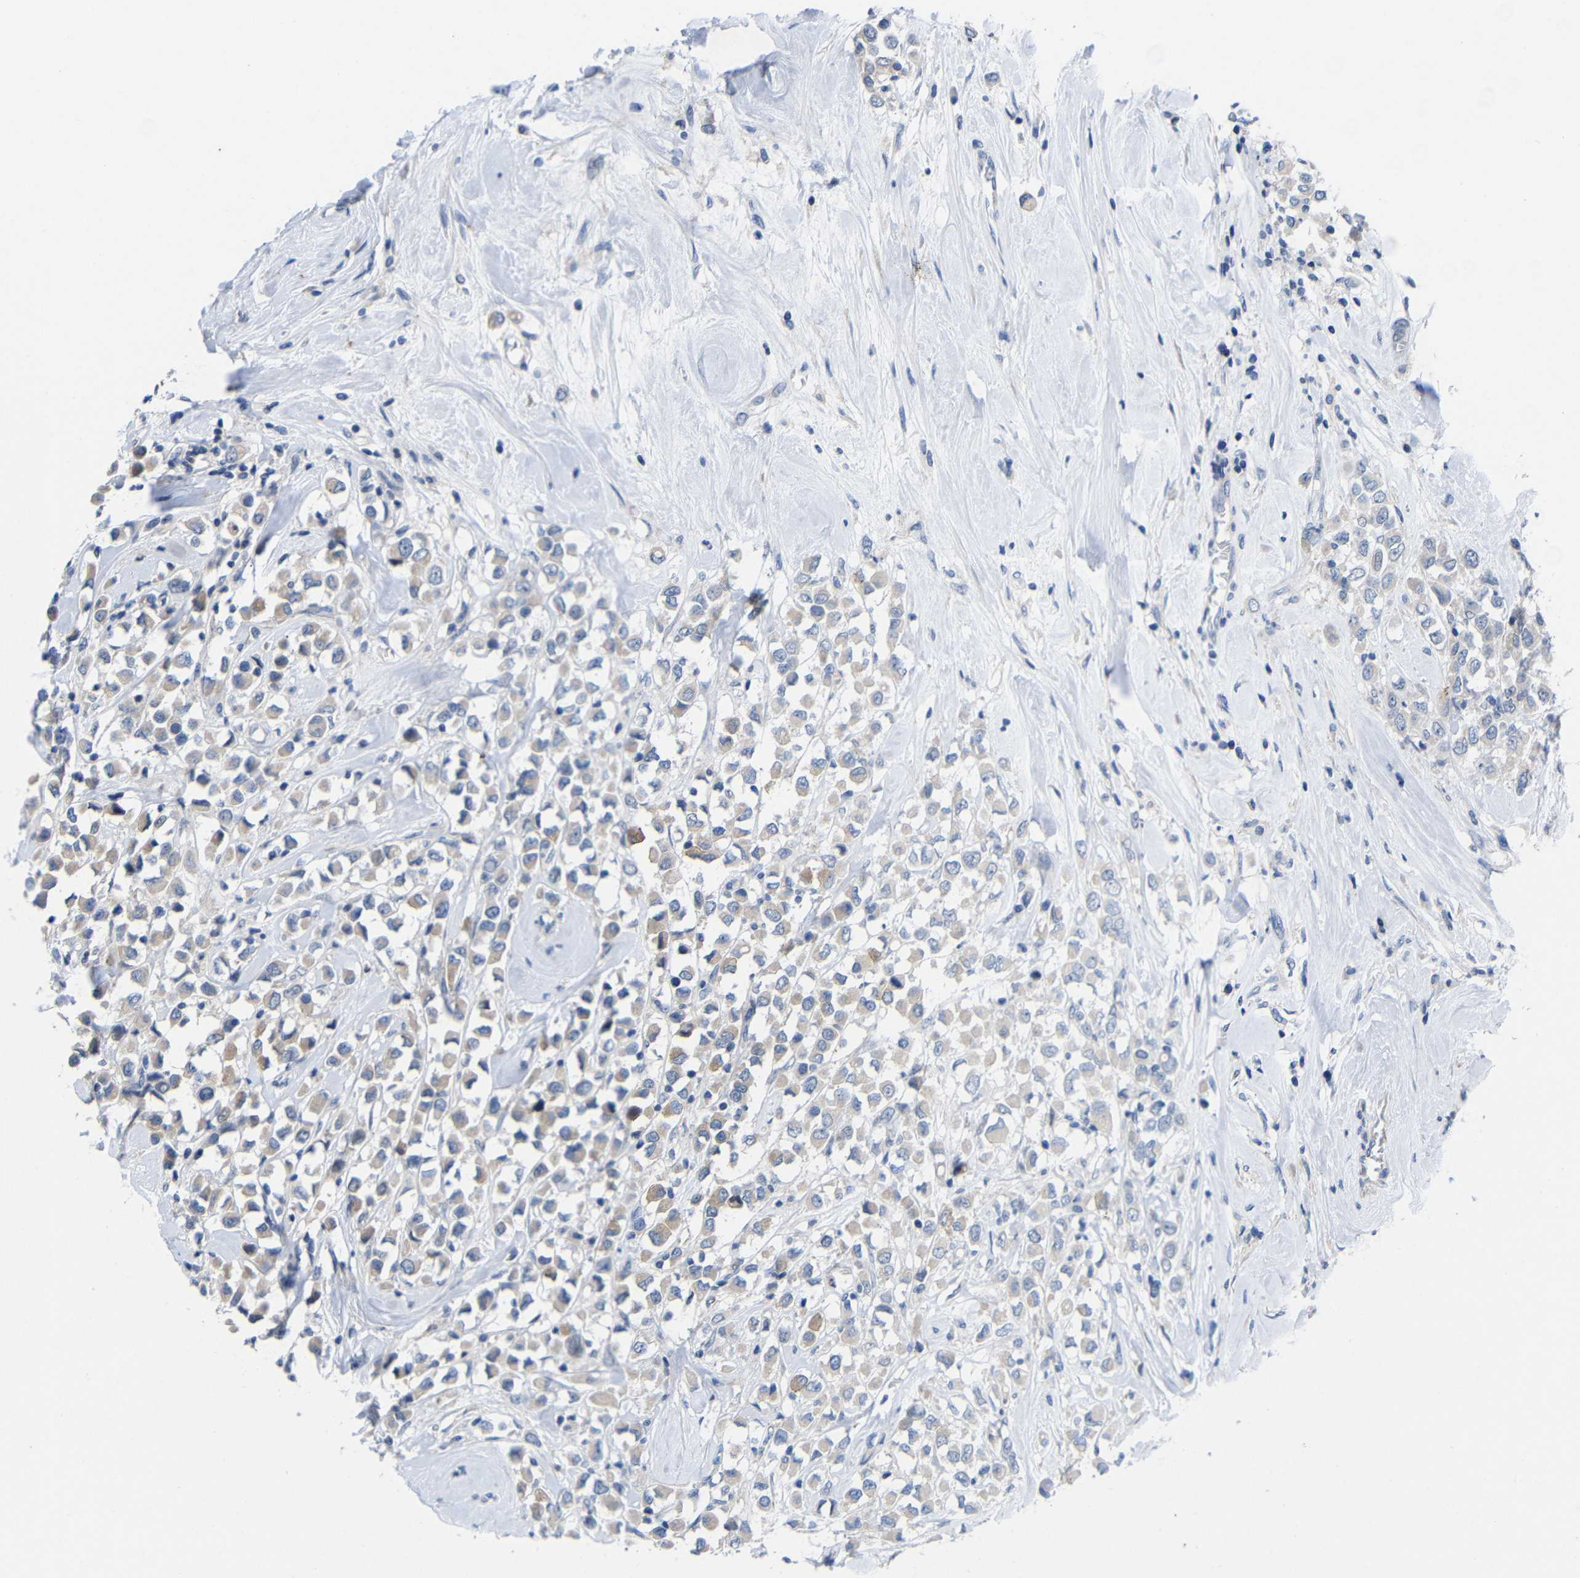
{"staining": {"intensity": "weak", "quantity": "25%-75%", "location": "cytoplasmic/membranous"}, "tissue": "breast cancer", "cell_type": "Tumor cells", "image_type": "cancer", "snomed": [{"axis": "morphology", "description": "Duct carcinoma"}, {"axis": "topography", "description": "Breast"}], "caption": "A high-resolution photomicrograph shows IHC staining of breast cancer (invasive ductal carcinoma), which demonstrates weak cytoplasmic/membranous positivity in about 25%-75% of tumor cells.", "gene": "CMTM1", "patient": {"sex": "female", "age": 61}}